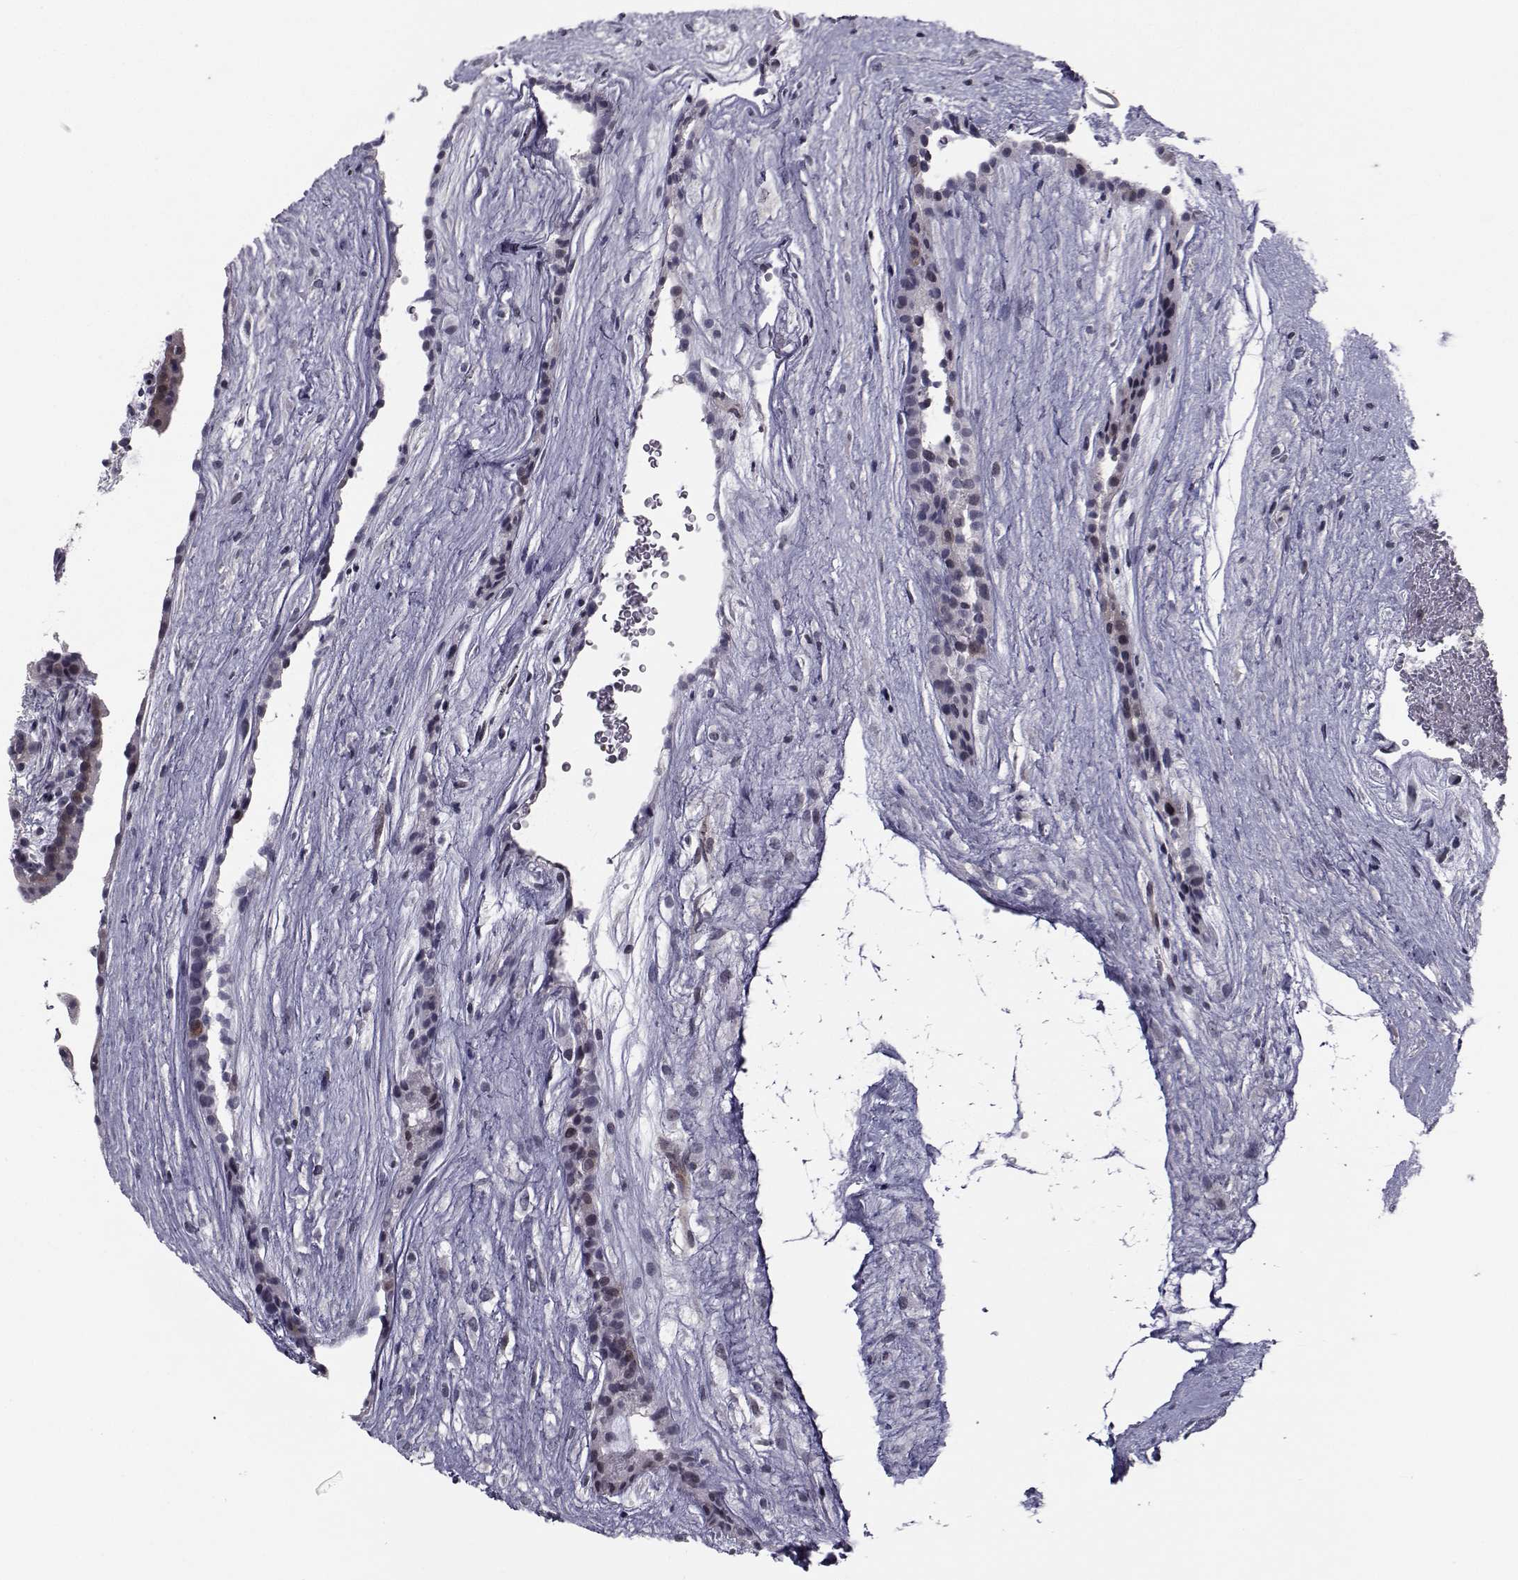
{"staining": {"intensity": "negative", "quantity": "none", "location": "none"}, "tissue": "placenta", "cell_type": "Decidual cells", "image_type": "normal", "snomed": [{"axis": "morphology", "description": "Normal tissue, NOS"}, {"axis": "topography", "description": "Placenta"}], "caption": "Protein analysis of unremarkable placenta exhibits no significant expression in decidual cells. (Brightfield microscopy of DAB immunohistochemistry (IHC) at high magnification).", "gene": "PCP4L1", "patient": {"sex": "female", "age": 19}}